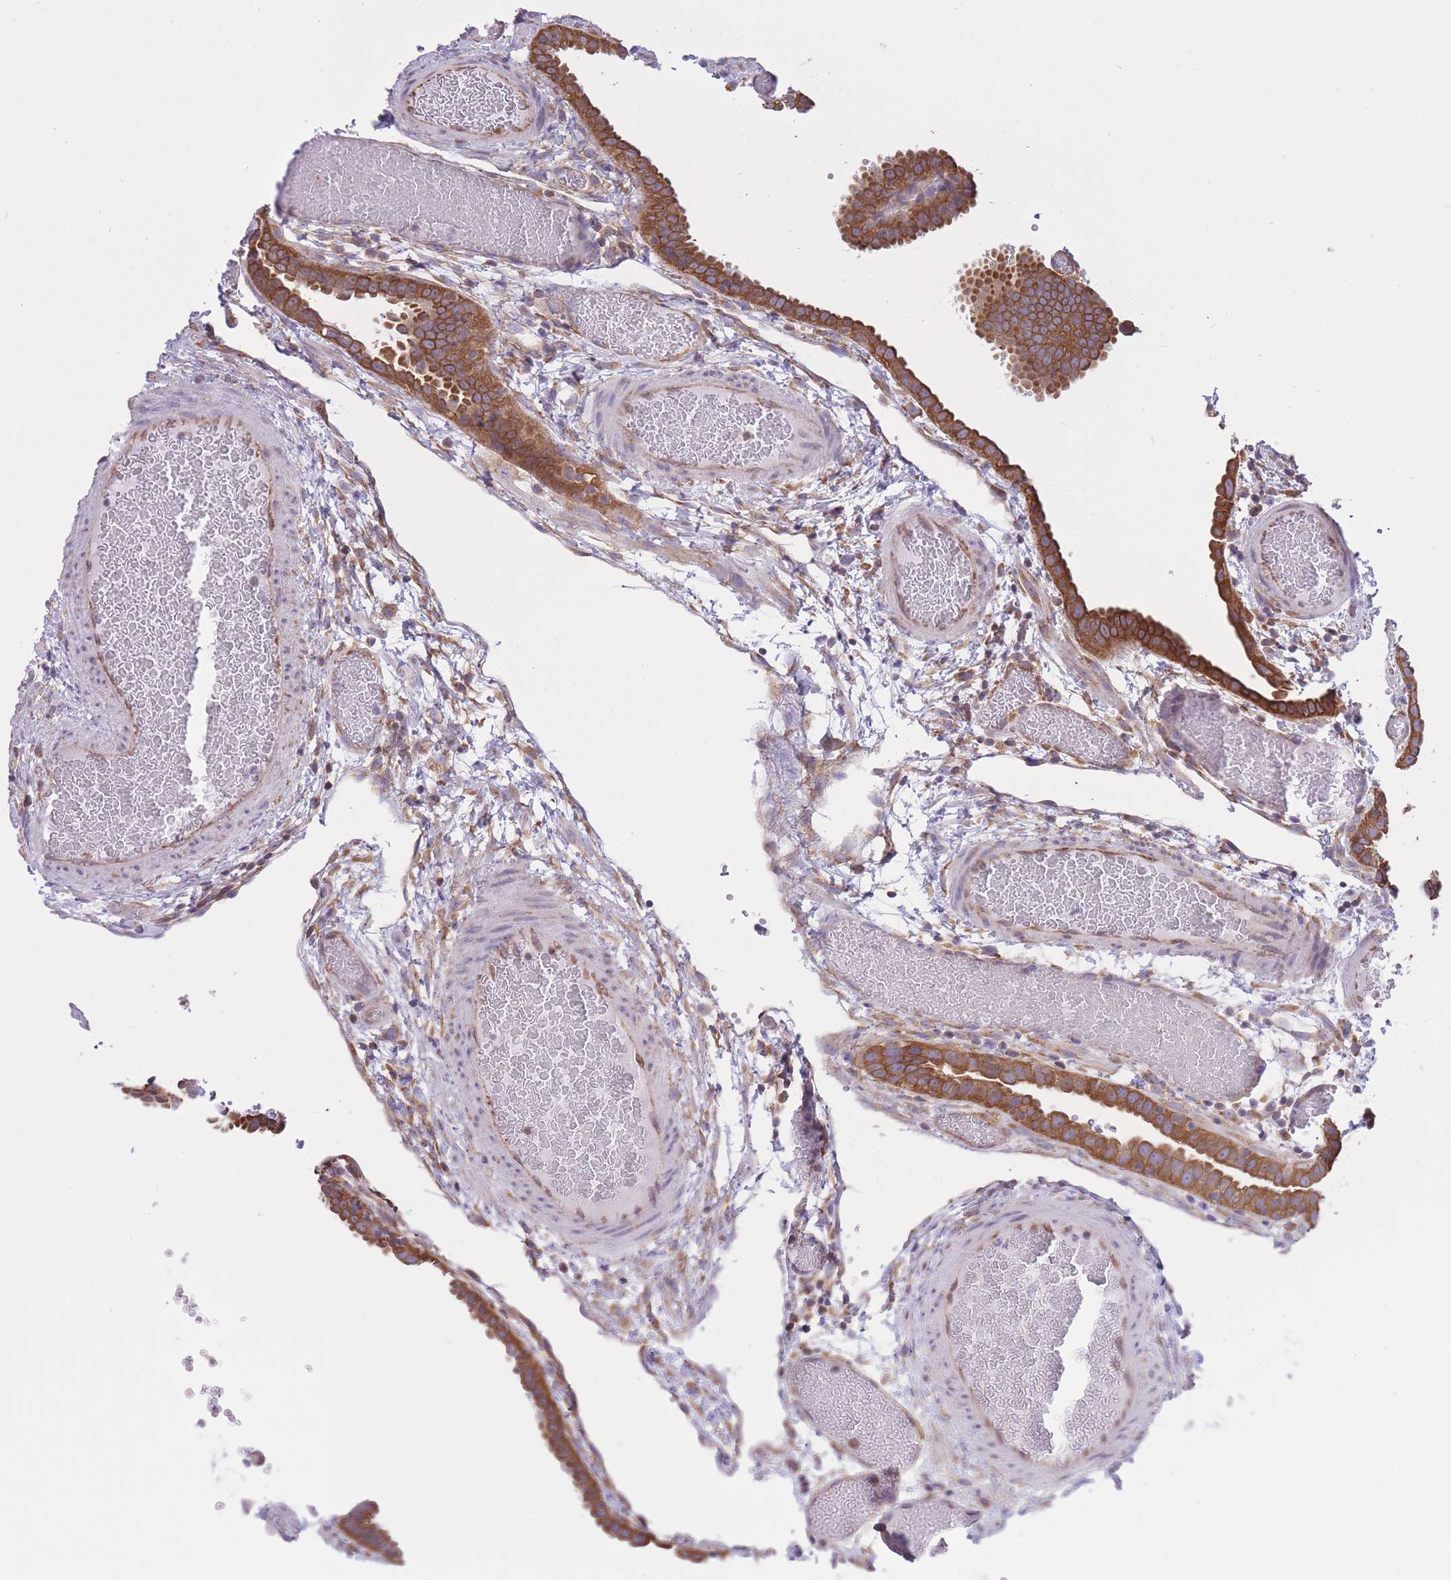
{"staining": {"intensity": "strong", "quantity": "25%-75%", "location": "cytoplasmic/membranous"}, "tissue": "fallopian tube", "cell_type": "Glandular cells", "image_type": "normal", "snomed": [{"axis": "morphology", "description": "Normal tissue, NOS"}, {"axis": "topography", "description": "Fallopian tube"}], "caption": "A high-resolution histopathology image shows immunohistochemistry (IHC) staining of normal fallopian tube, which reveals strong cytoplasmic/membranous expression in about 25%-75% of glandular cells.", "gene": "ZNF501", "patient": {"sex": "female", "age": 37}}